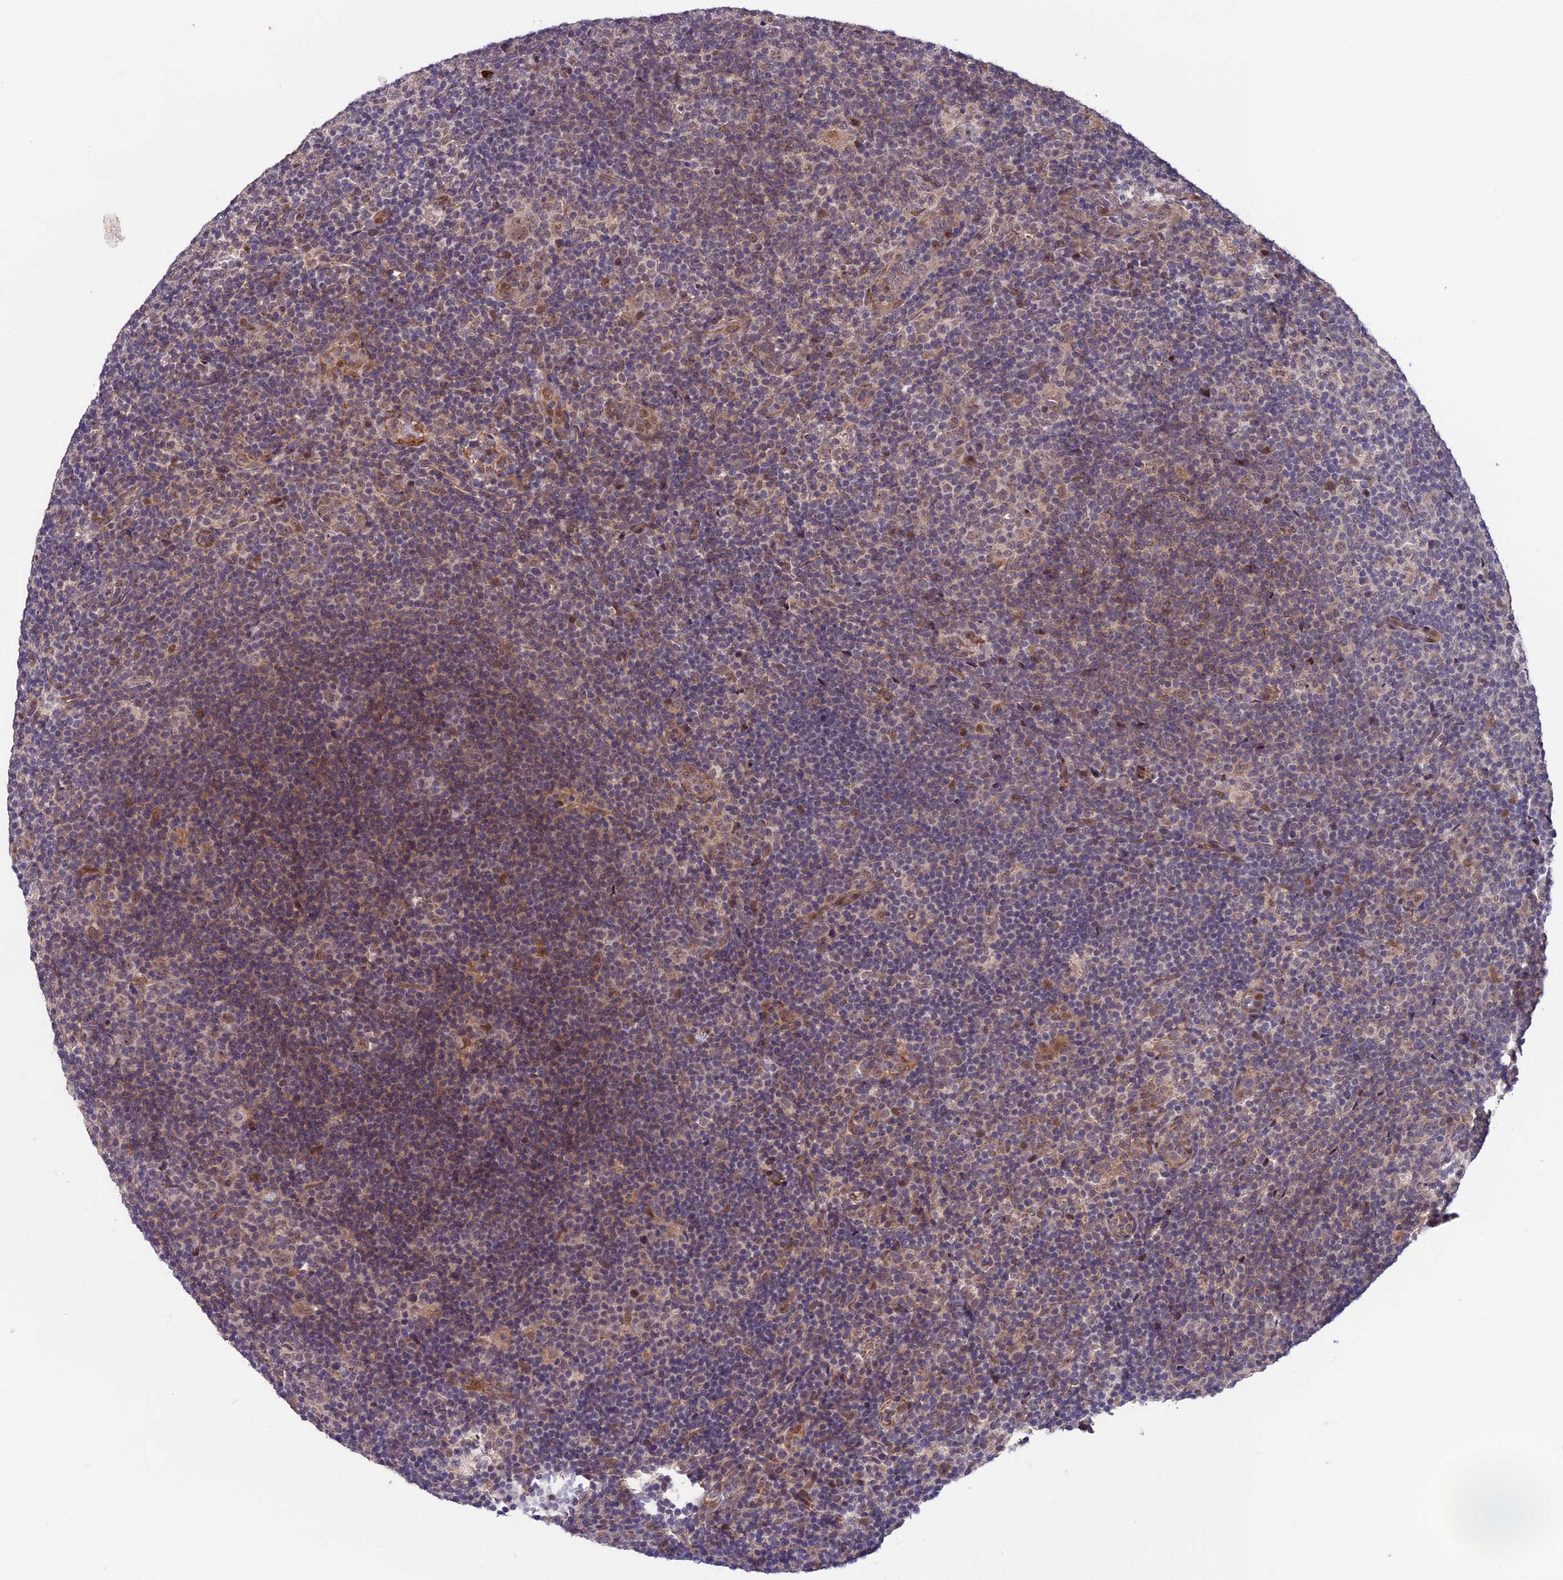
{"staining": {"intensity": "weak", "quantity": ">75%", "location": "nuclear"}, "tissue": "lymphoma", "cell_type": "Tumor cells", "image_type": "cancer", "snomed": [{"axis": "morphology", "description": "Hodgkin's disease, NOS"}, {"axis": "topography", "description": "Lymph node"}], "caption": "Weak nuclear positivity for a protein is appreciated in about >75% of tumor cells of Hodgkin's disease using IHC.", "gene": "SIPA1L3", "patient": {"sex": "female", "age": 57}}